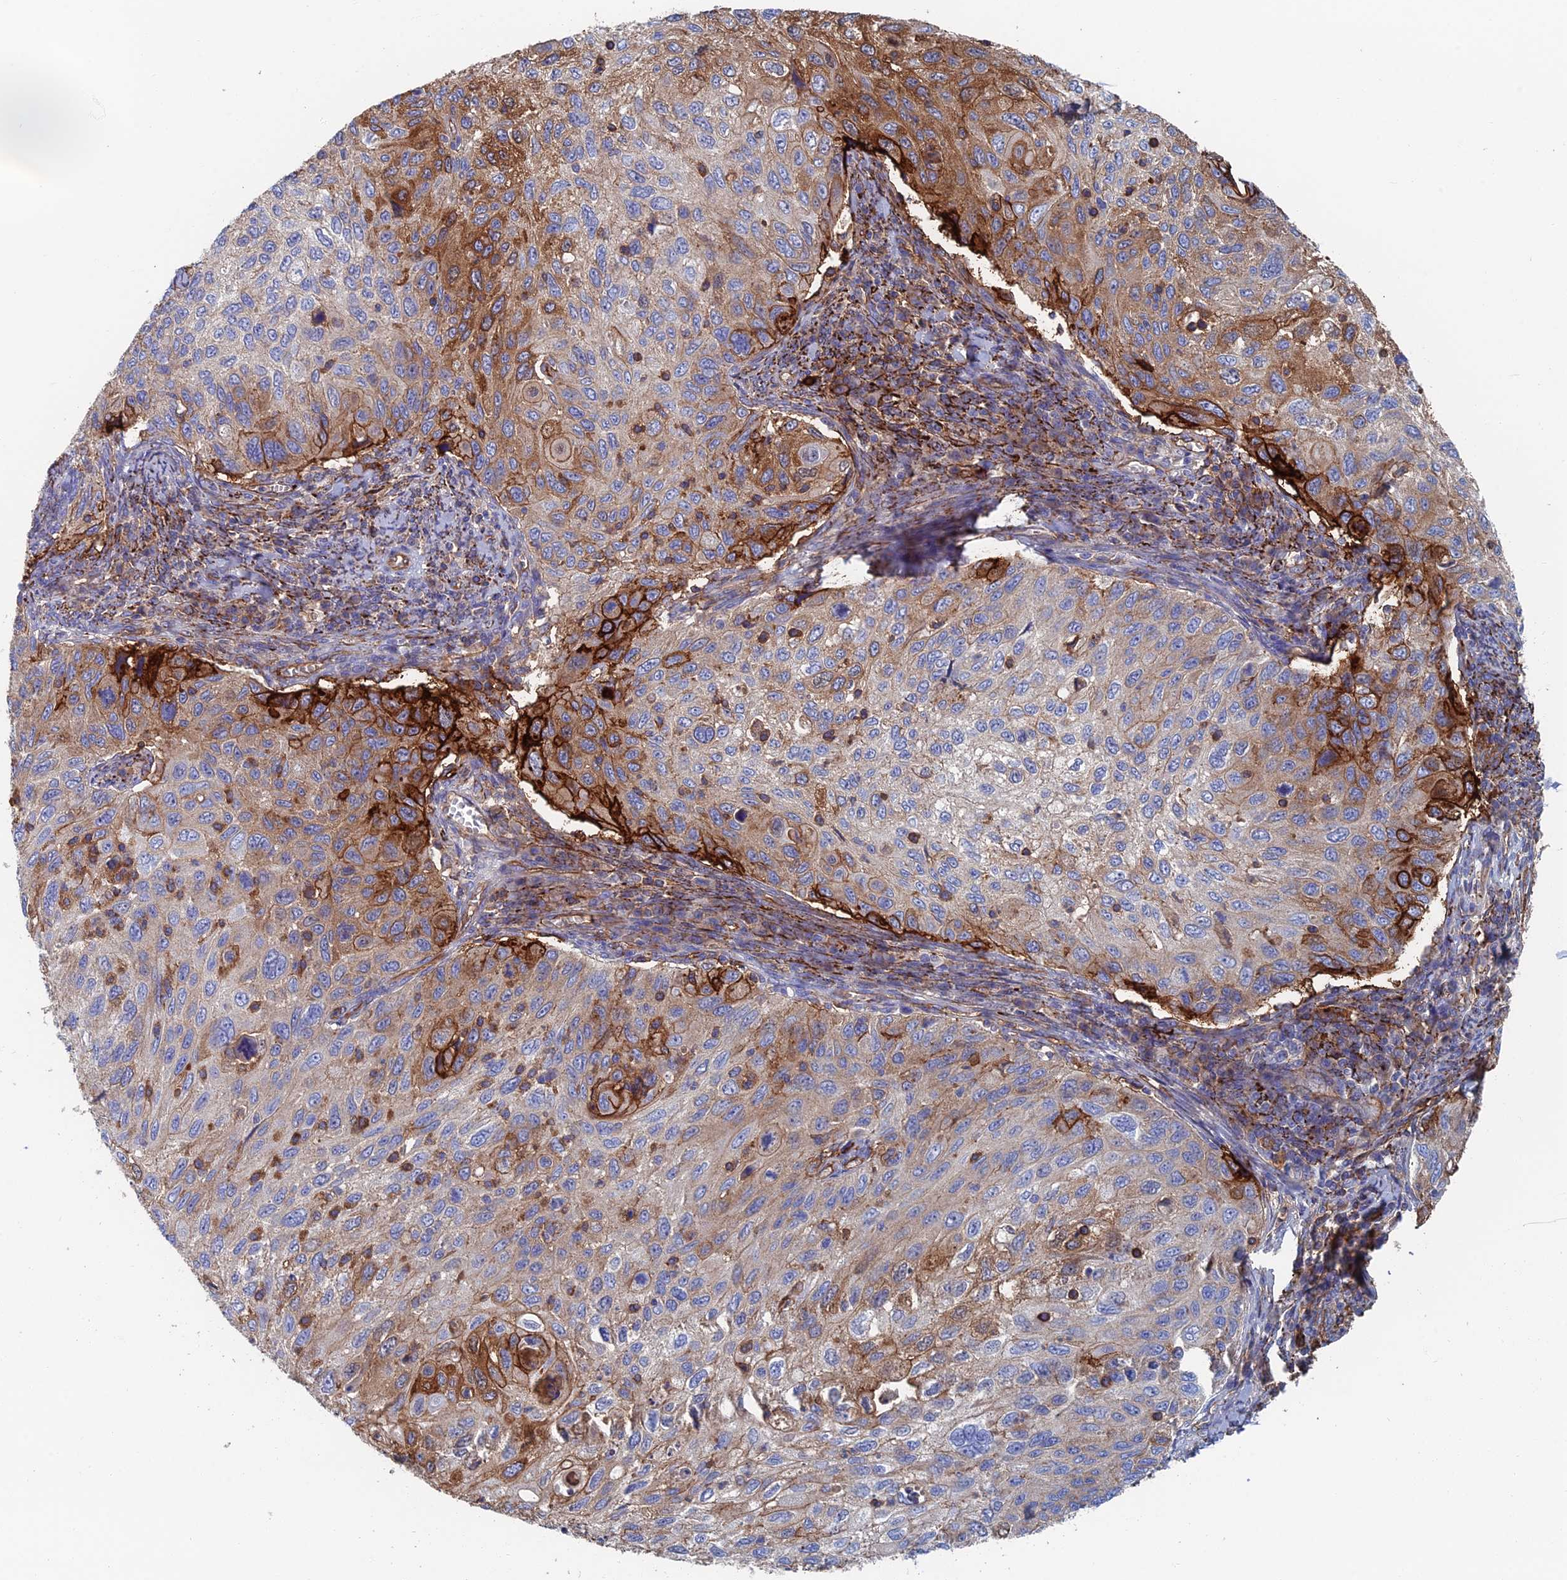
{"staining": {"intensity": "moderate", "quantity": "25%-75%", "location": "cytoplasmic/membranous"}, "tissue": "cervical cancer", "cell_type": "Tumor cells", "image_type": "cancer", "snomed": [{"axis": "morphology", "description": "Squamous cell carcinoma, NOS"}, {"axis": "topography", "description": "Cervix"}], "caption": "Human cervical squamous cell carcinoma stained for a protein (brown) shows moderate cytoplasmic/membranous positive positivity in about 25%-75% of tumor cells.", "gene": "SNX11", "patient": {"sex": "female", "age": 70}}